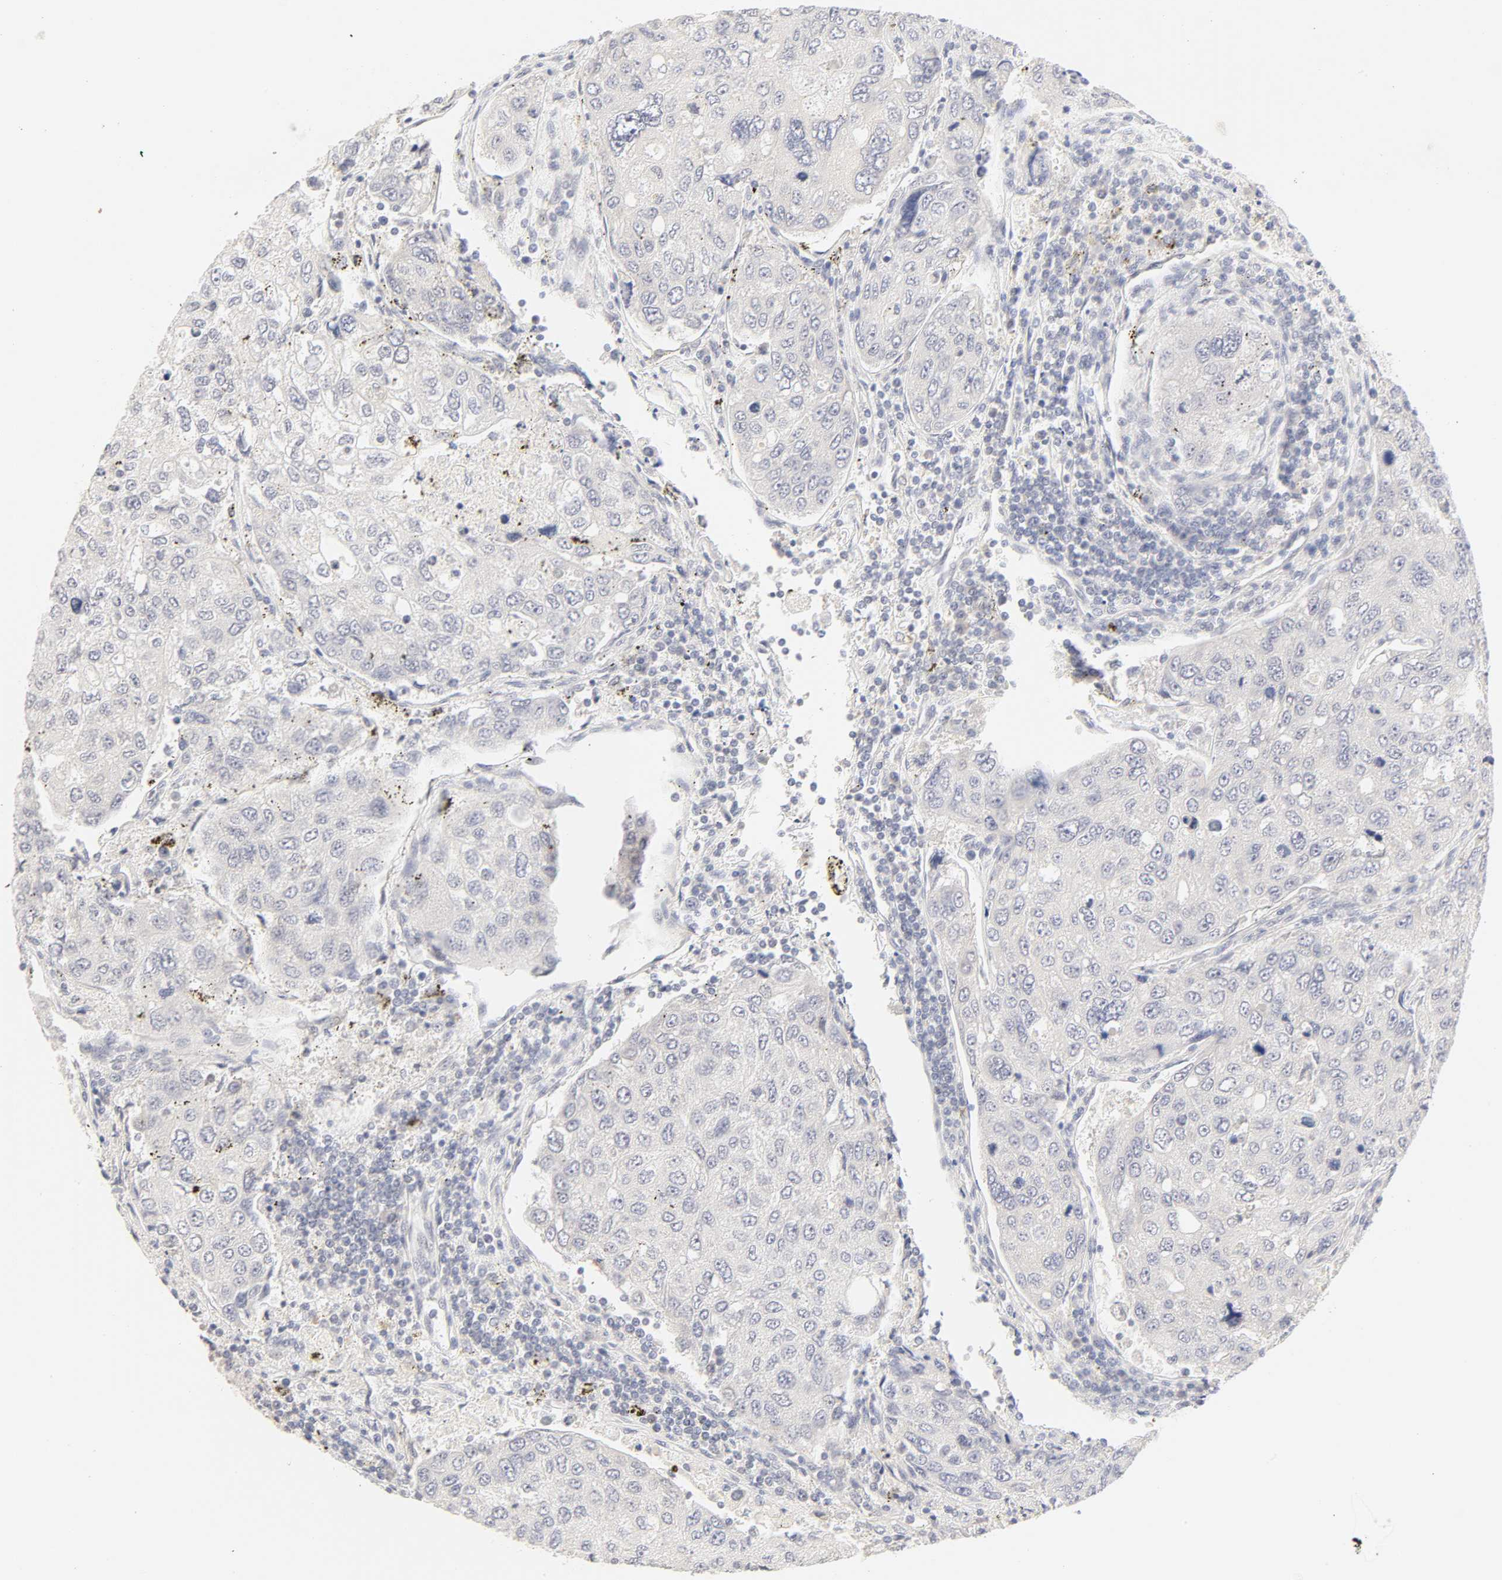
{"staining": {"intensity": "negative", "quantity": "none", "location": "none"}, "tissue": "urothelial cancer", "cell_type": "Tumor cells", "image_type": "cancer", "snomed": [{"axis": "morphology", "description": "Urothelial carcinoma, High grade"}, {"axis": "topography", "description": "Lymph node"}, {"axis": "topography", "description": "Urinary bladder"}], "caption": "There is no significant positivity in tumor cells of urothelial cancer.", "gene": "CYP4B1", "patient": {"sex": "male", "age": 51}}